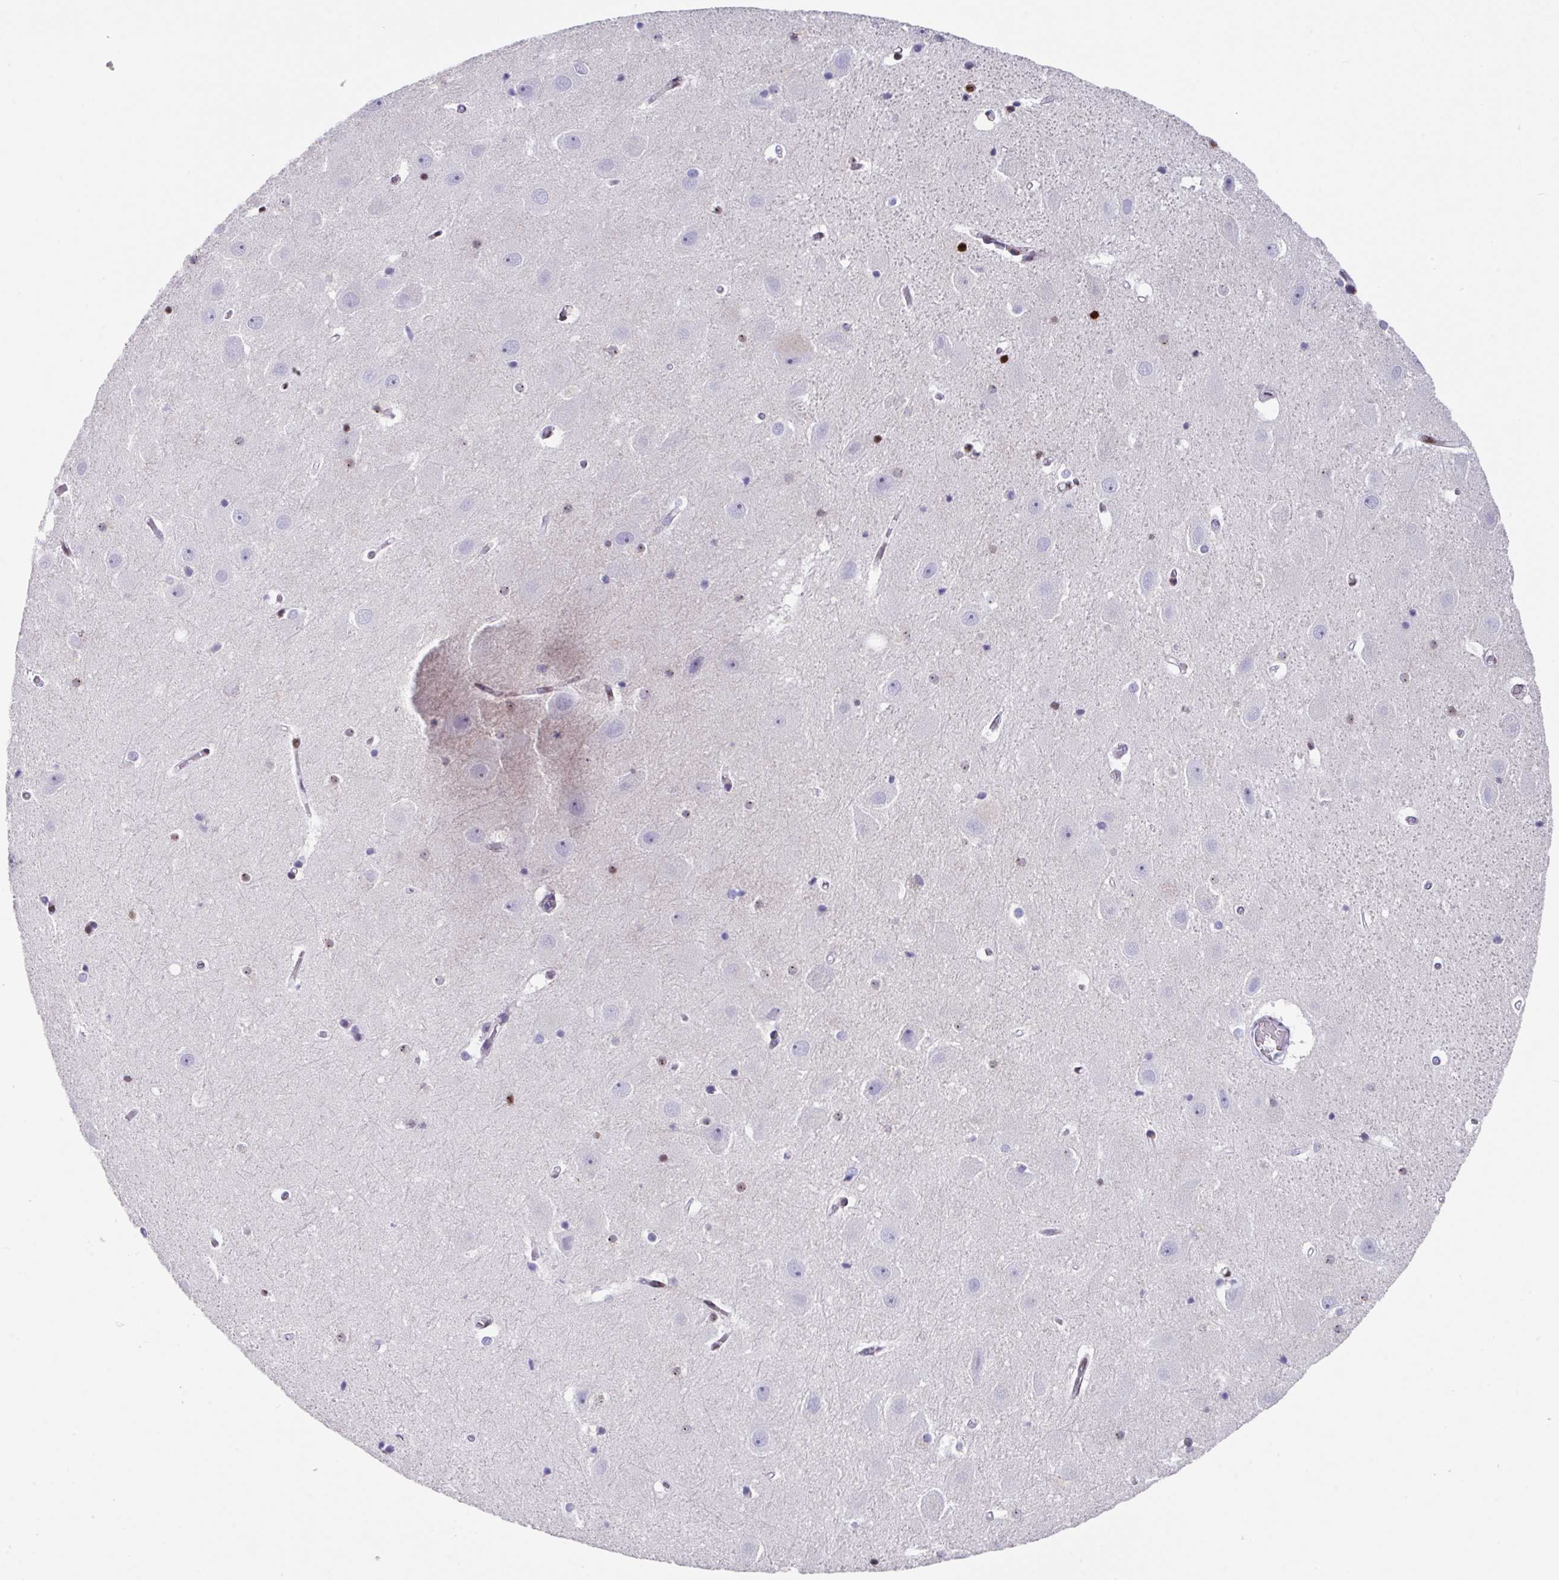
{"staining": {"intensity": "moderate", "quantity": "<25%", "location": "nuclear"}, "tissue": "hippocampus", "cell_type": "Glial cells", "image_type": "normal", "snomed": [{"axis": "morphology", "description": "Normal tissue, NOS"}, {"axis": "topography", "description": "Hippocampus"}], "caption": "Immunohistochemistry (DAB) staining of benign human hippocampus demonstrates moderate nuclear protein positivity in approximately <25% of glial cells.", "gene": "TCF3", "patient": {"sex": "female", "age": 52}}